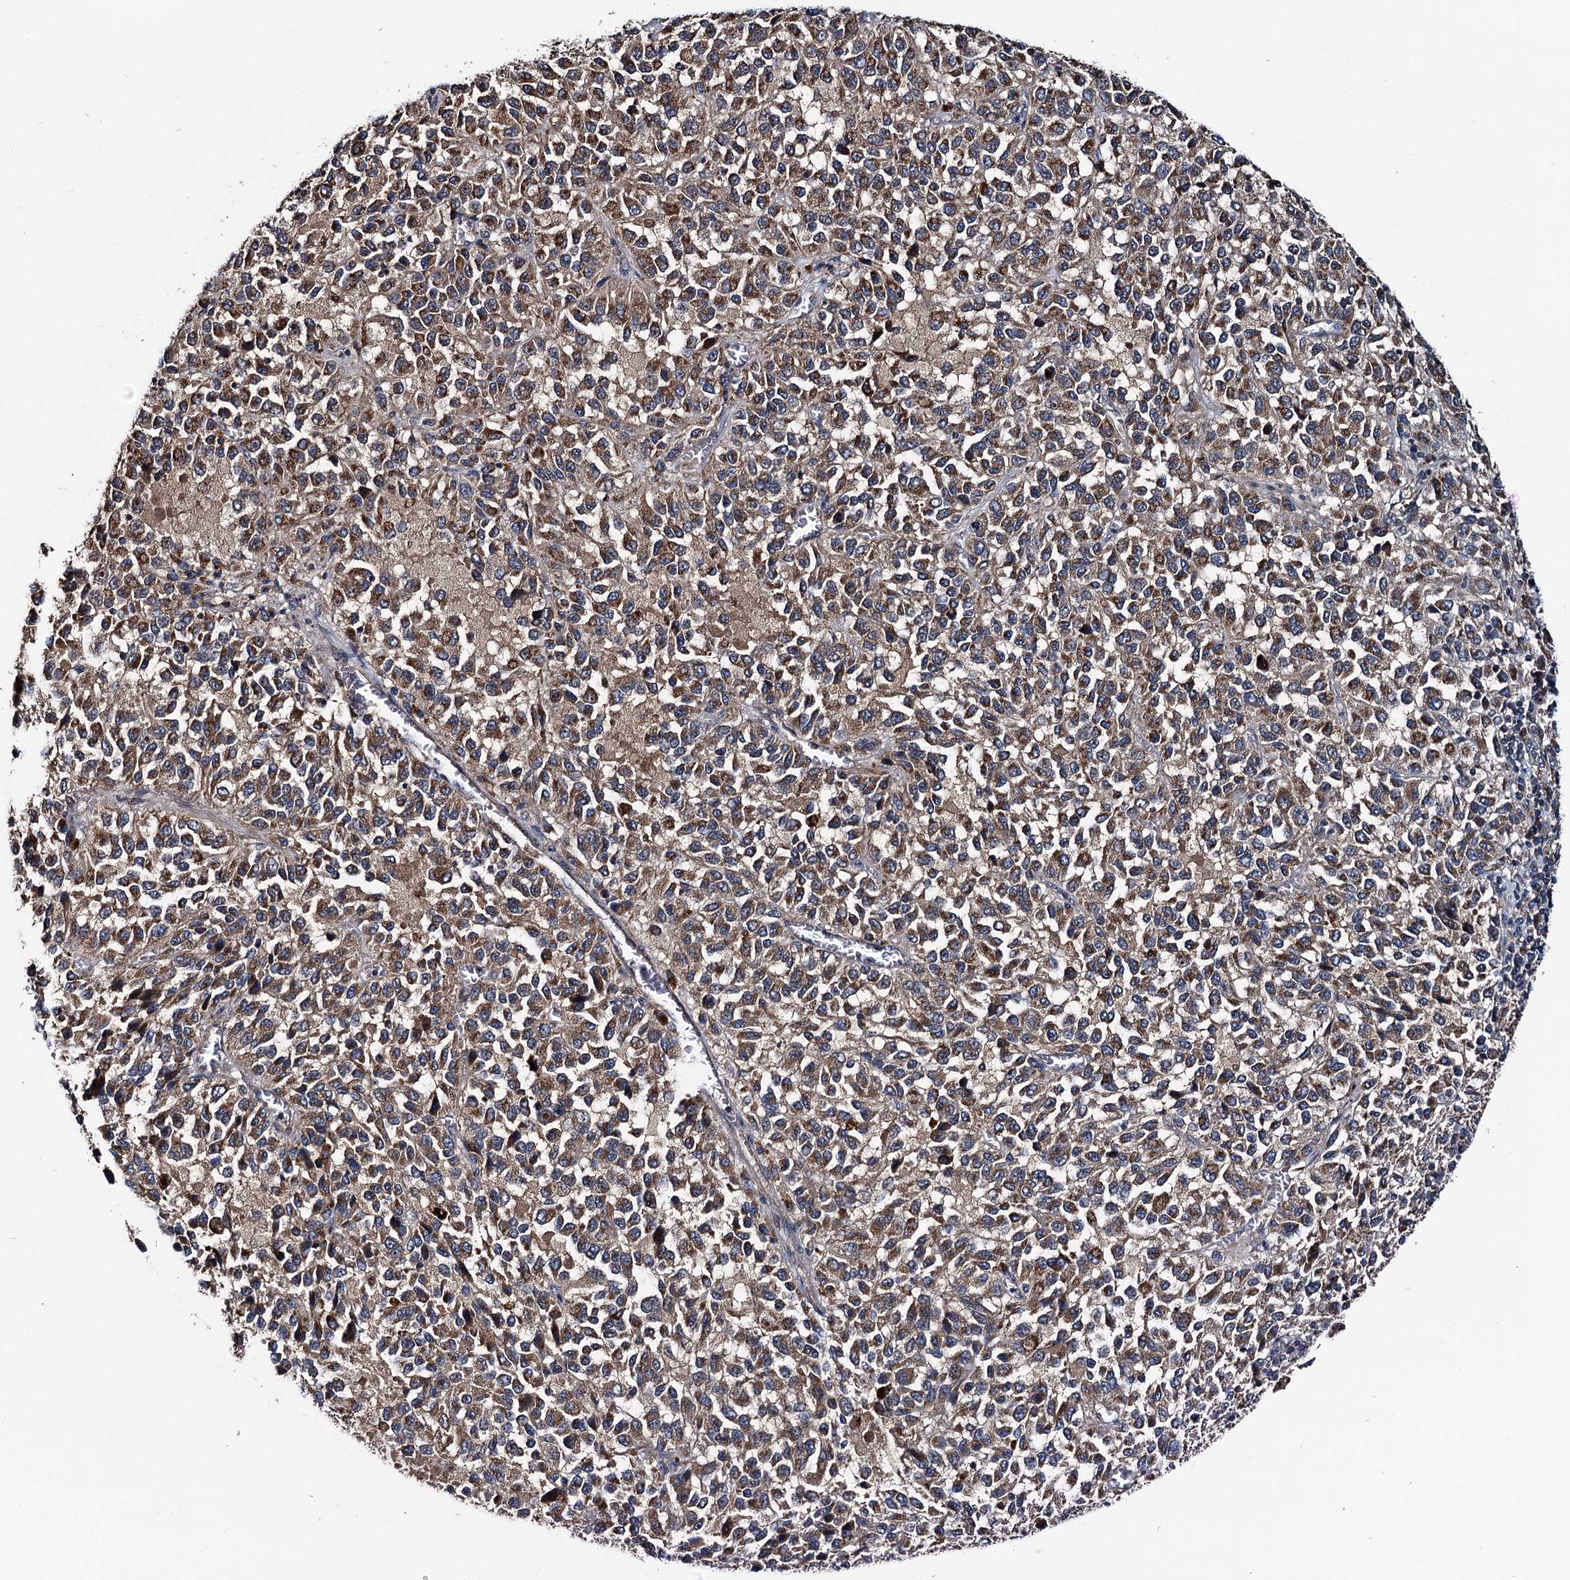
{"staining": {"intensity": "moderate", "quantity": ">75%", "location": "cytoplasmic/membranous"}, "tissue": "melanoma", "cell_type": "Tumor cells", "image_type": "cancer", "snomed": [{"axis": "morphology", "description": "Malignant melanoma, Metastatic site"}, {"axis": "topography", "description": "Lung"}], "caption": "Immunohistochemistry image of neoplastic tissue: human malignant melanoma (metastatic site) stained using IHC exhibits medium levels of moderate protein expression localized specifically in the cytoplasmic/membranous of tumor cells, appearing as a cytoplasmic/membranous brown color.", "gene": "OTUB1", "patient": {"sex": "male", "age": 64}}